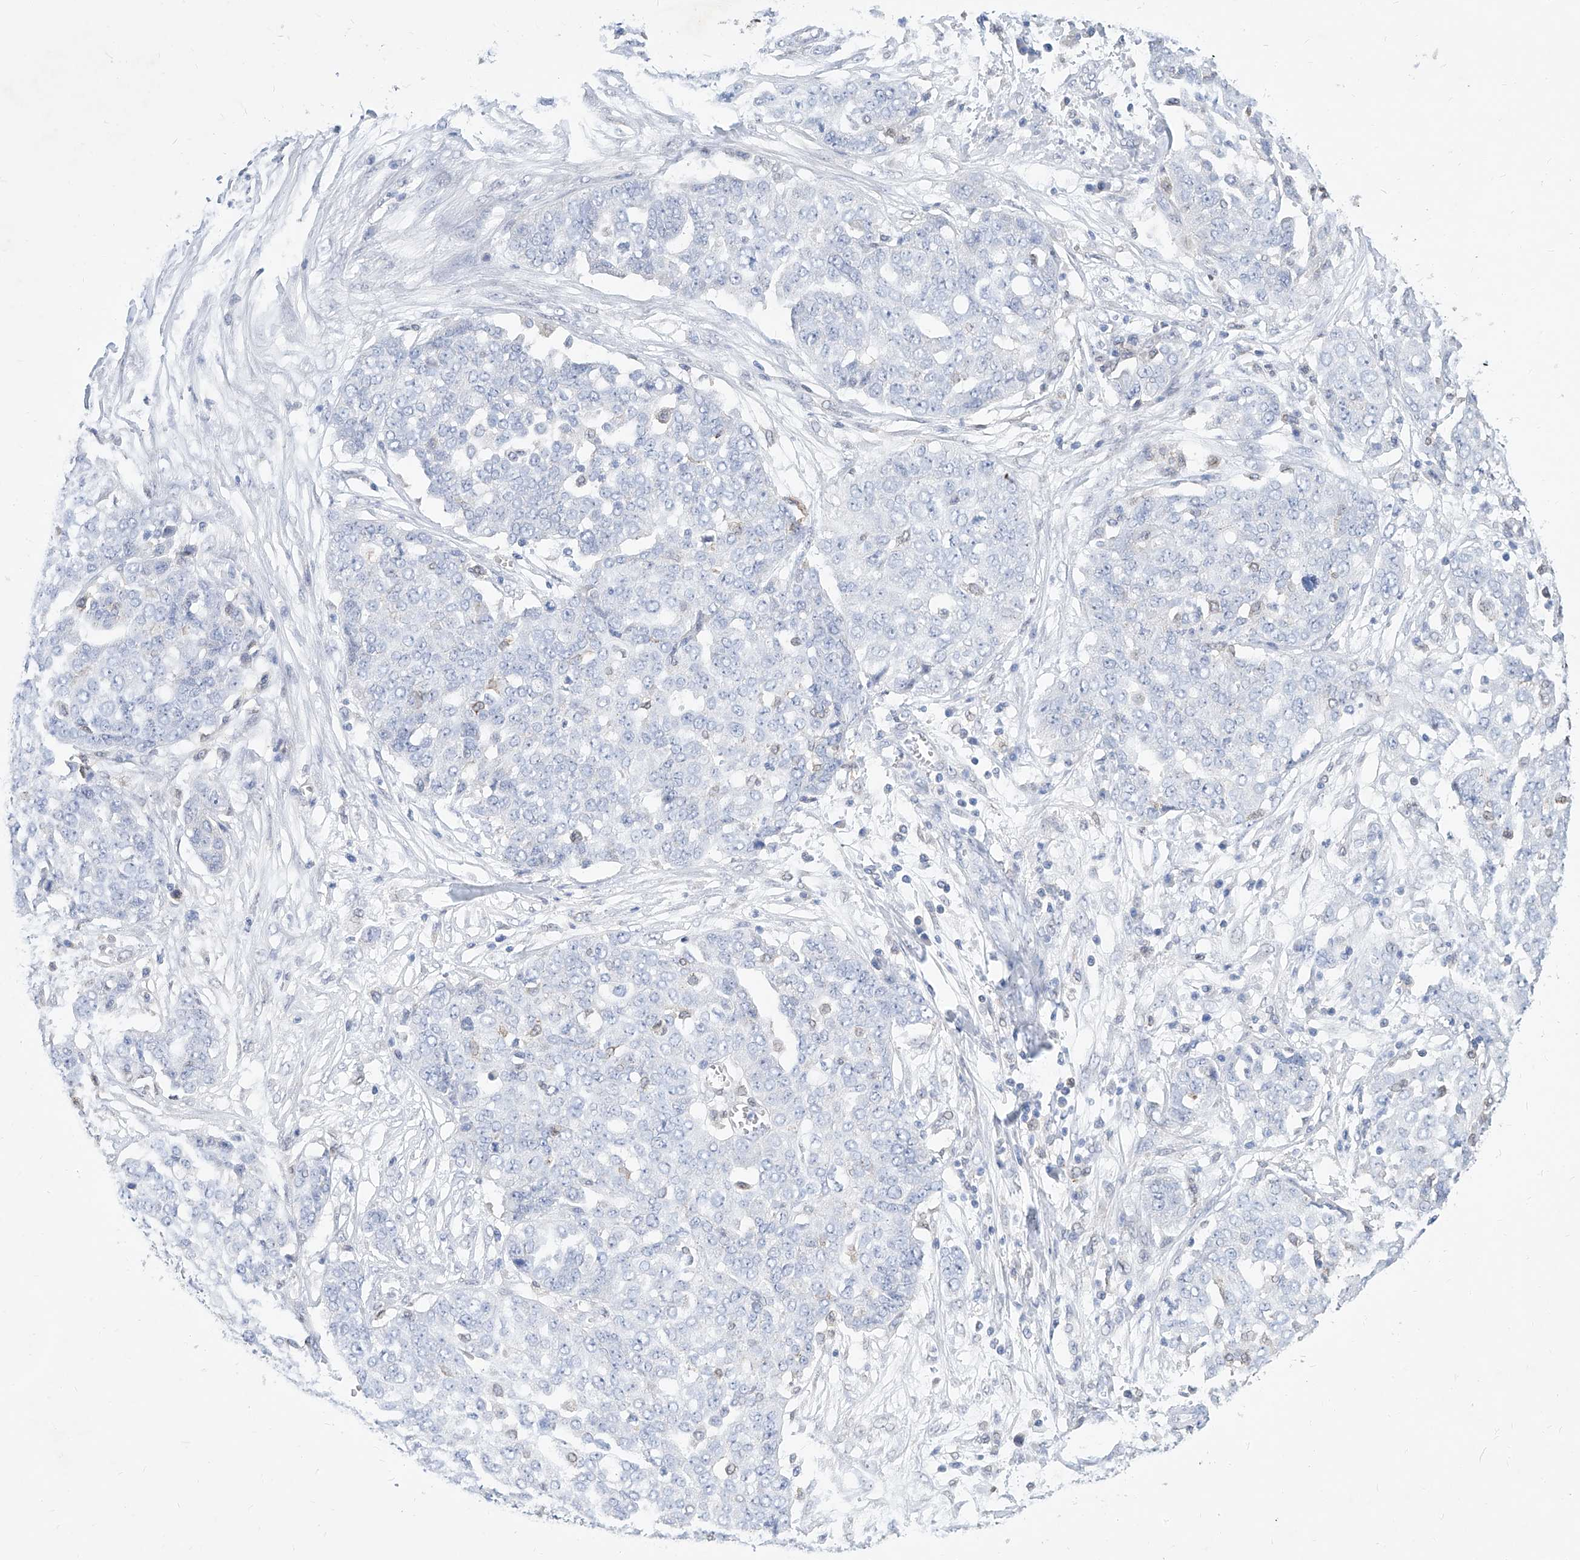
{"staining": {"intensity": "negative", "quantity": "none", "location": "none"}, "tissue": "ovarian cancer", "cell_type": "Tumor cells", "image_type": "cancer", "snomed": [{"axis": "morphology", "description": "Cystadenocarcinoma, serous, NOS"}, {"axis": "topography", "description": "Soft tissue"}, {"axis": "topography", "description": "Ovary"}], "caption": "This is a histopathology image of IHC staining of serous cystadenocarcinoma (ovarian), which shows no expression in tumor cells.", "gene": "MX2", "patient": {"sex": "female", "age": 57}}